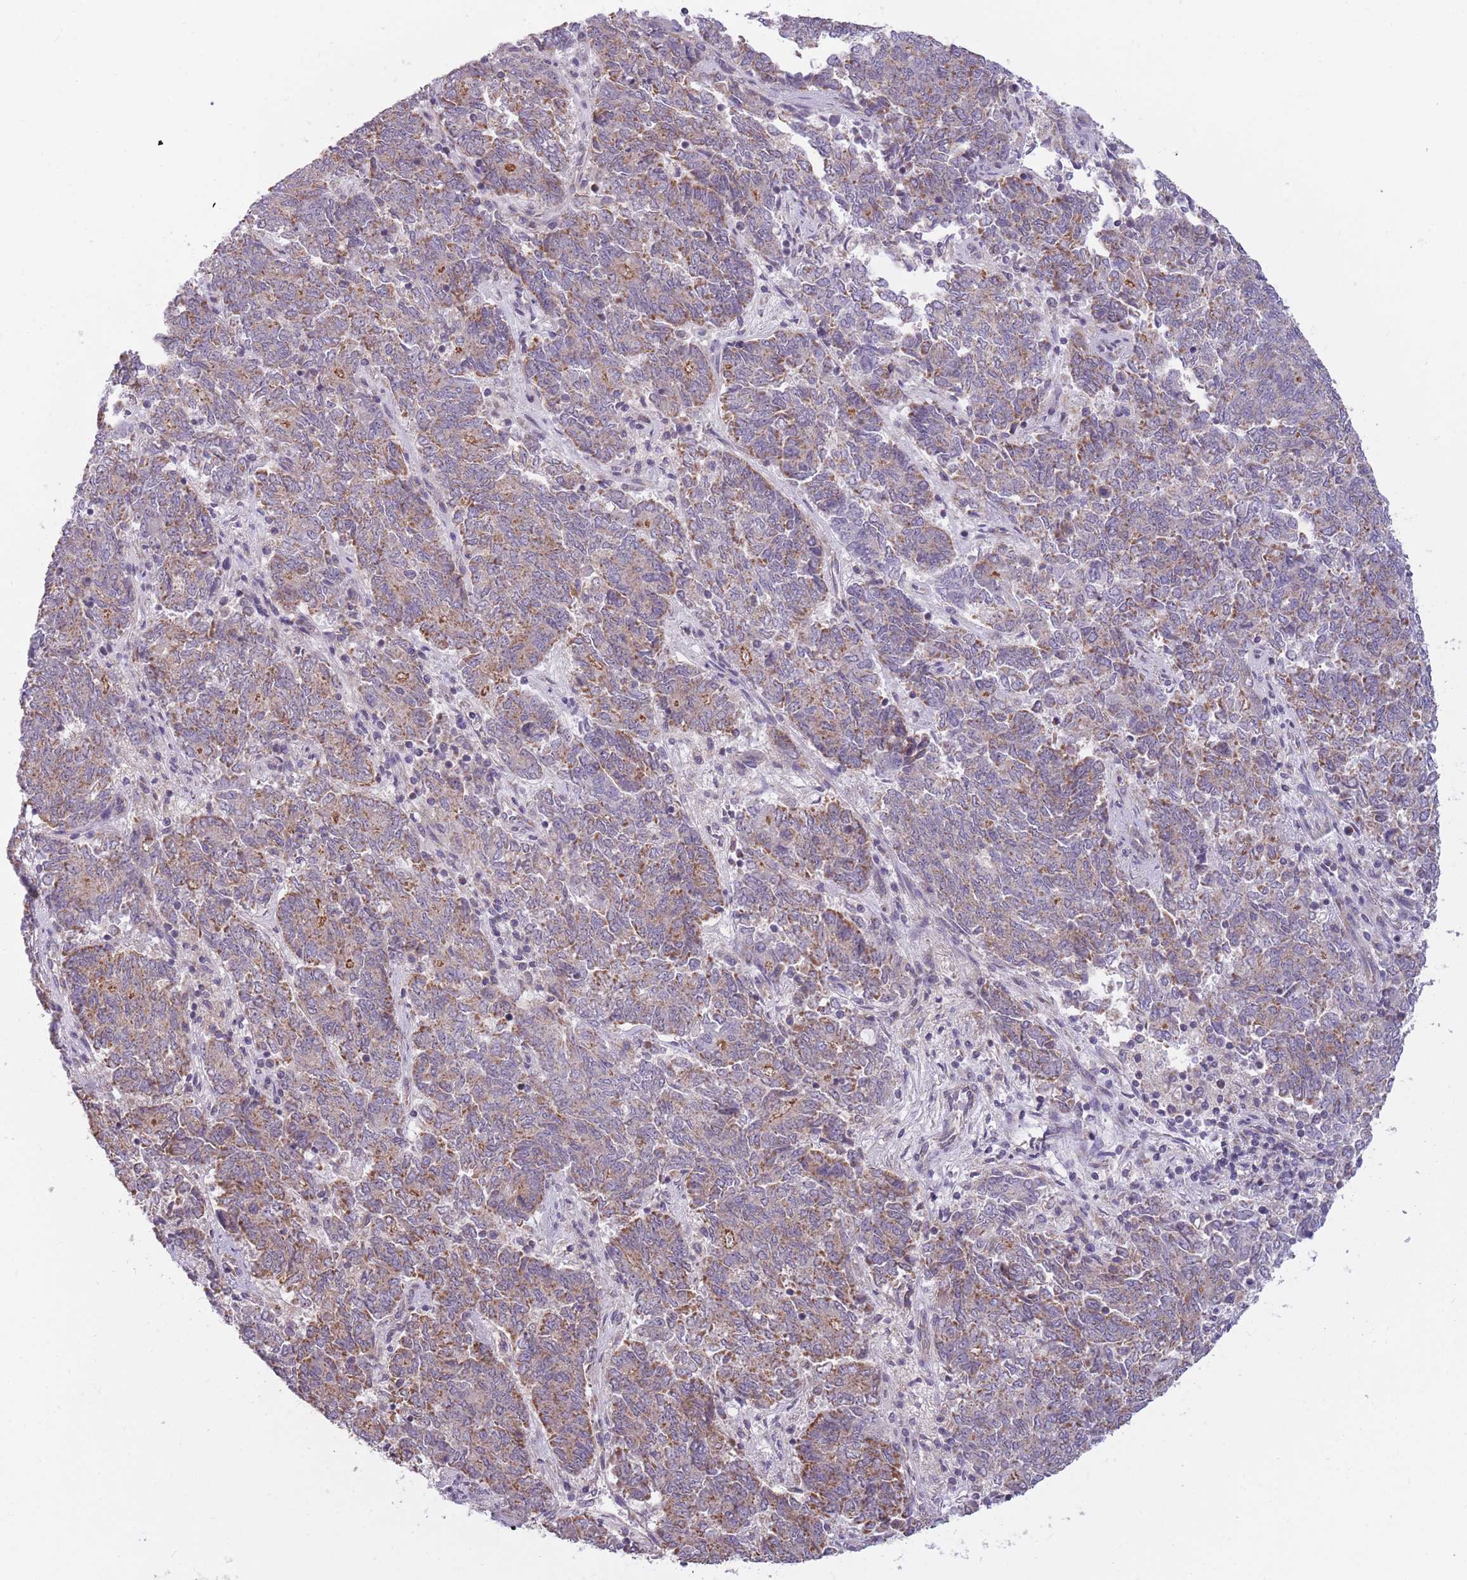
{"staining": {"intensity": "moderate", "quantity": "25%-75%", "location": "cytoplasmic/membranous"}, "tissue": "endometrial cancer", "cell_type": "Tumor cells", "image_type": "cancer", "snomed": [{"axis": "morphology", "description": "Adenocarcinoma, NOS"}, {"axis": "topography", "description": "Endometrium"}], "caption": "Protein analysis of adenocarcinoma (endometrial) tissue demonstrates moderate cytoplasmic/membranous expression in approximately 25%-75% of tumor cells.", "gene": "MRPS18C", "patient": {"sex": "female", "age": 80}}